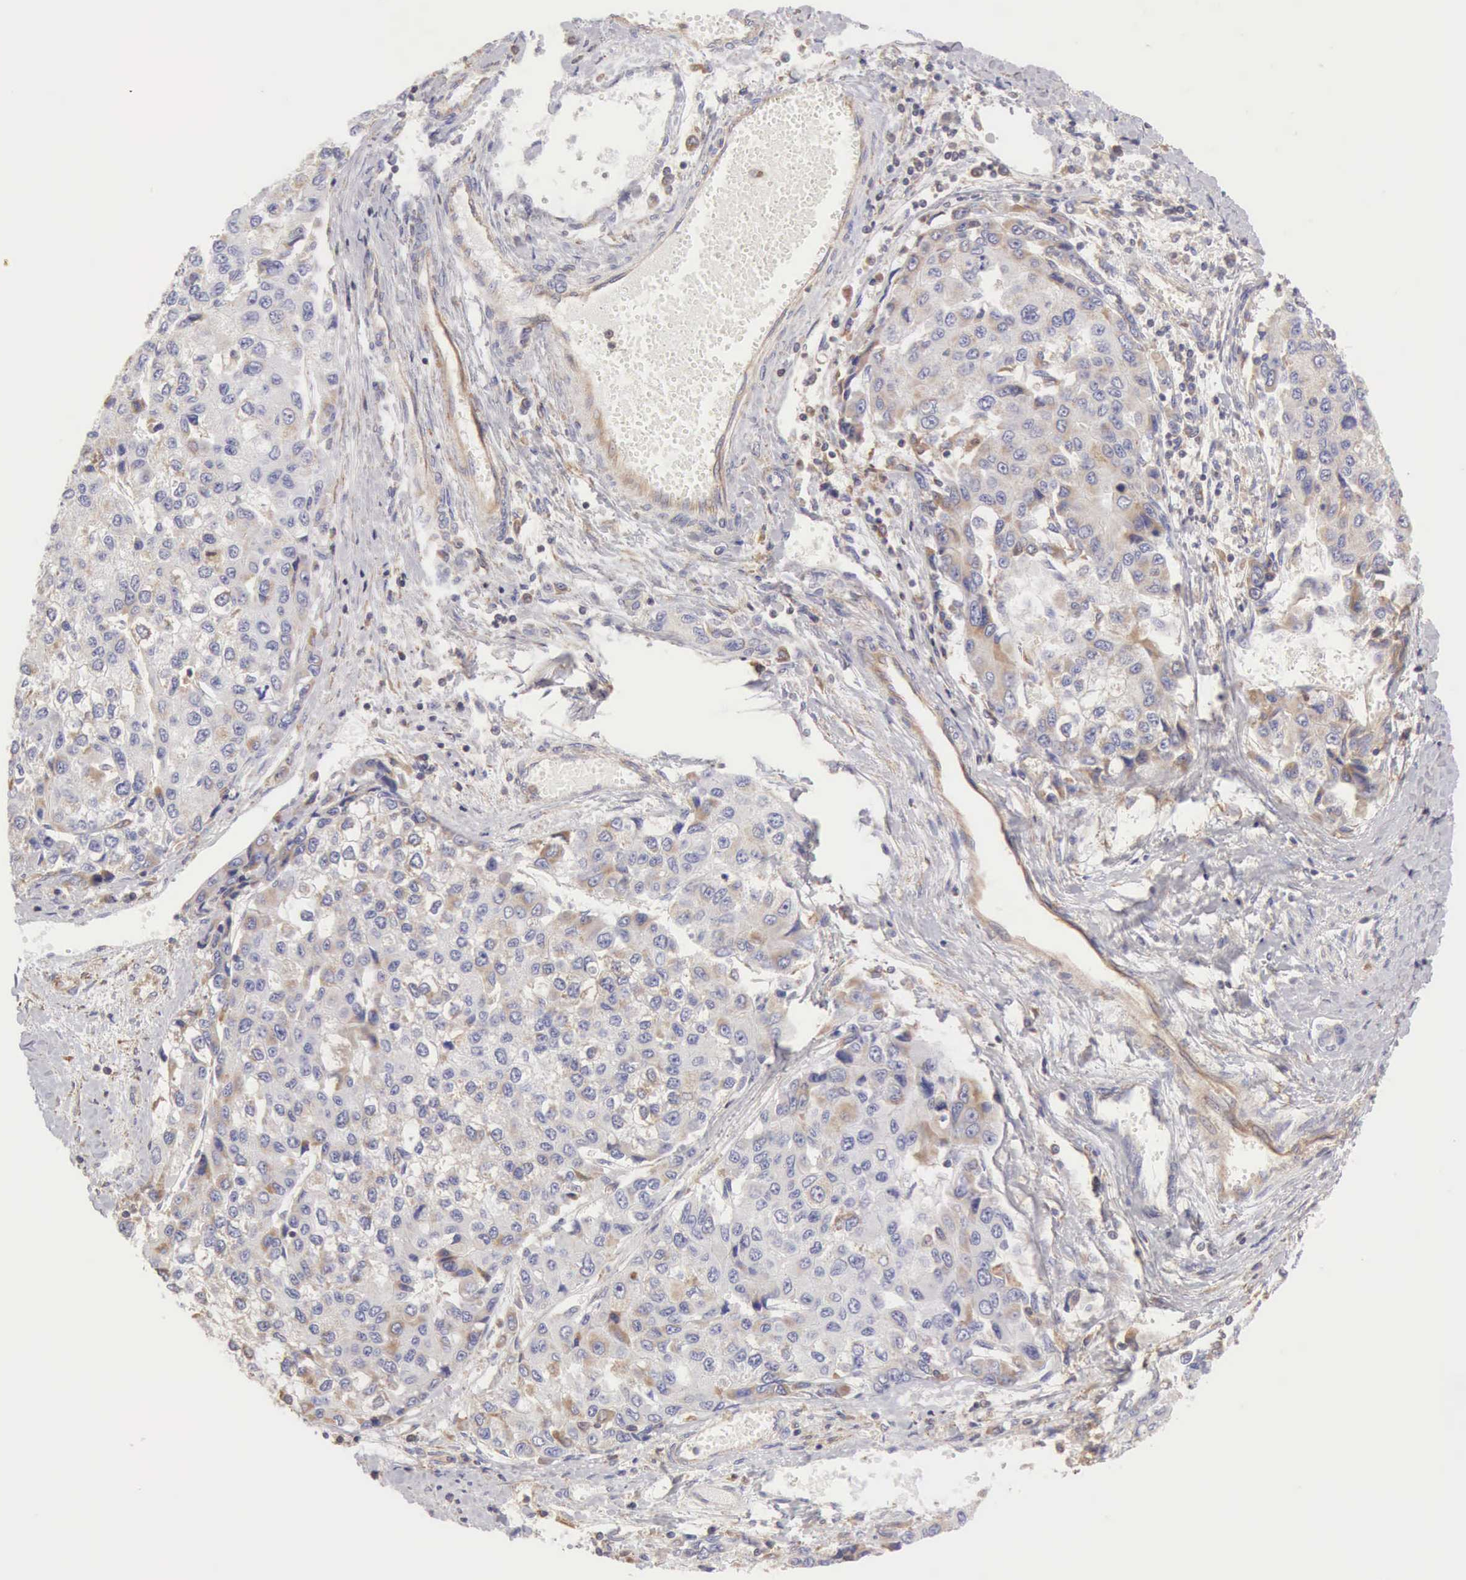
{"staining": {"intensity": "weak", "quantity": "<25%", "location": "cytoplasmic/membranous"}, "tissue": "liver cancer", "cell_type": "Tumor cells", "image_type": "cancer", "snomed": [{"axis": "morphology", "description": "Carcinoma, Hepatocellular, NOS"}, {"axis": "topography", "description": "Liver"}], "caption": "Tumor cells are negative for protein expression in human hepatocellular carcinoma (liver). (DAB immunohistochemistry (IHC), high magnification).", "gene": "ARHGAP4", "patient": {"sex": "female", "age": 66}}